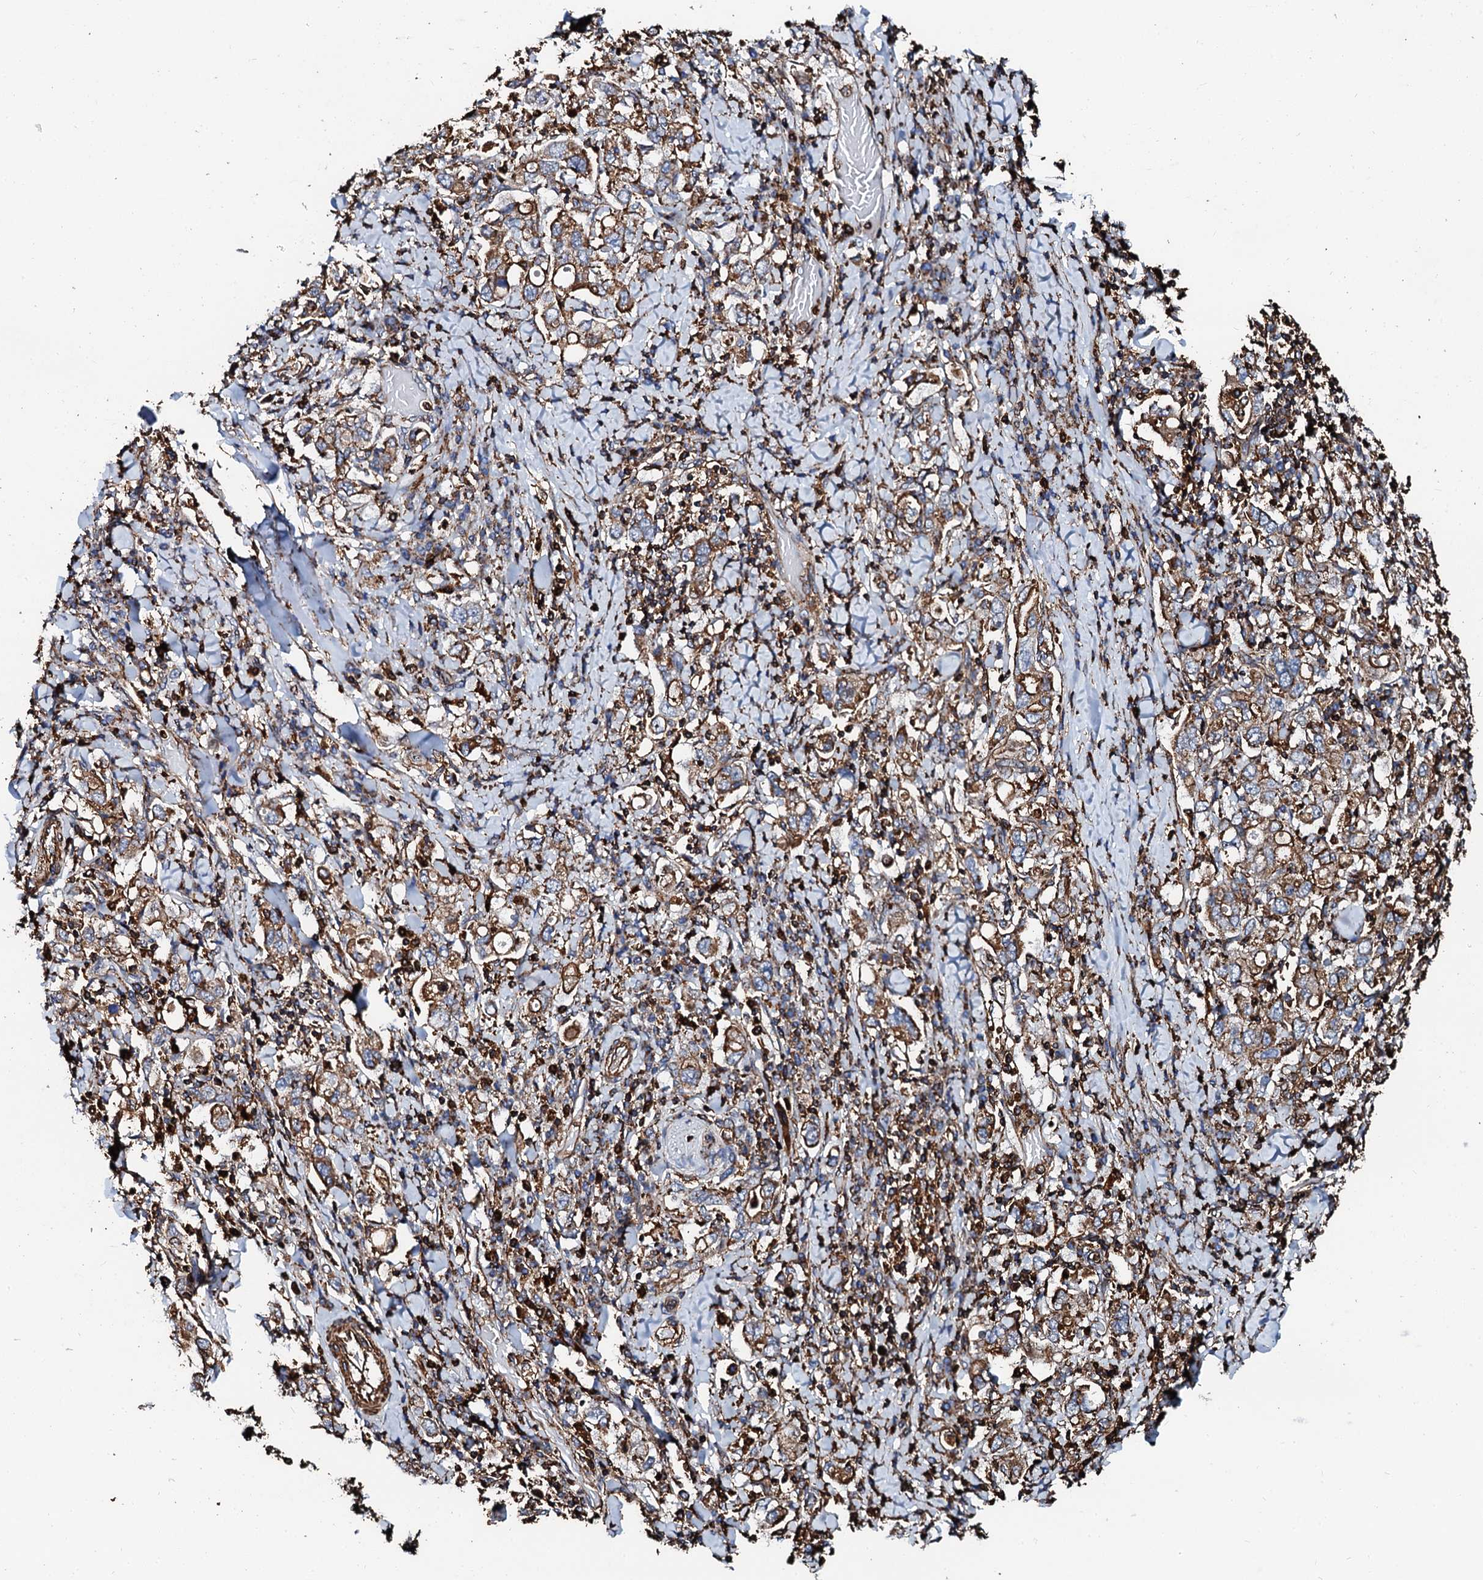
{"staining": {"intensity": "weak", "quantity": ">75%", "location": "cytoplasmic/membranous"}, "tissue": "stomach cancer", "cell_type": "Tumor cells", "image_type": "cancer", "snomed": [{"axis": "morphology", "description": "Adenocarcinoma, NOS"}, {"axis": "topography", "description": "Stomach, upper"}], "caption": "High-magnification brightfield microscopy of stomach adenocarcinoma stained with DAB (3,3'-diaminobenzidine) (brown) and counterstained with hematoxylin (blue). tumor cells exhibit weak cytoplasmic/membranous positivity is present in approximately>75% of cells.", "gene": "INTS10", "patient": {"sex": "male", "age": 62}}